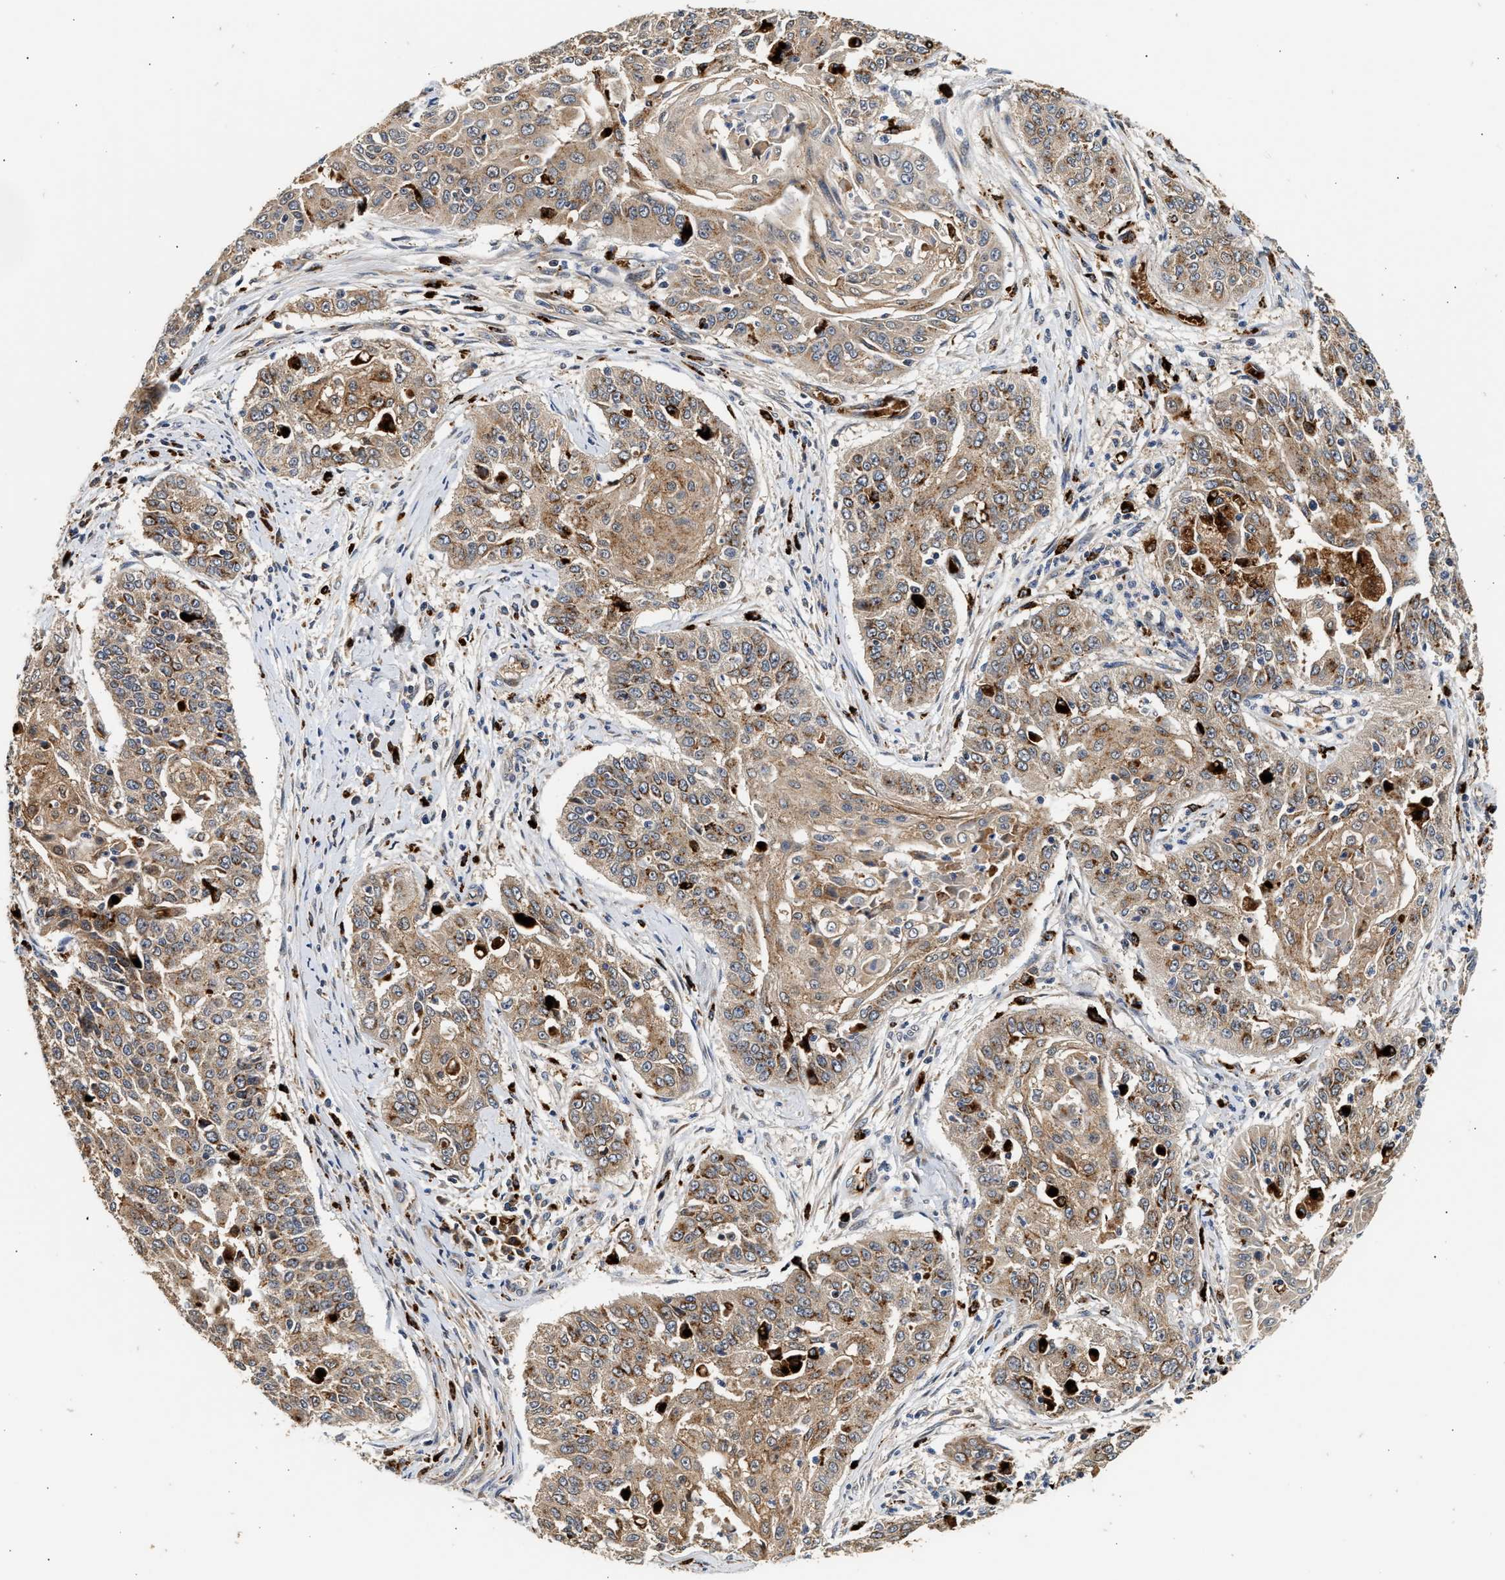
{"staining": {"intensity": "moderate", "quantity": ">75%", "location": "cytoplasmic/membranous"}, "tissue": "cervical cancer", "cell_type": "Tumor cells", "image_type": "cancer", "snomed": [{"axis": "morphology", "description": "Squamous cell carcinoma, NOS"}, {"axis": "topography", "description": "Cervix"}], "caption": "This is an image of immunohistochemistry staining of cervical squamous cell carcinoma, which shows moderate positivity in the cytoplasmic/membranous of tumor cells.", "gene": "PLD3", "patient": {"sex": "female", "age": 33}}